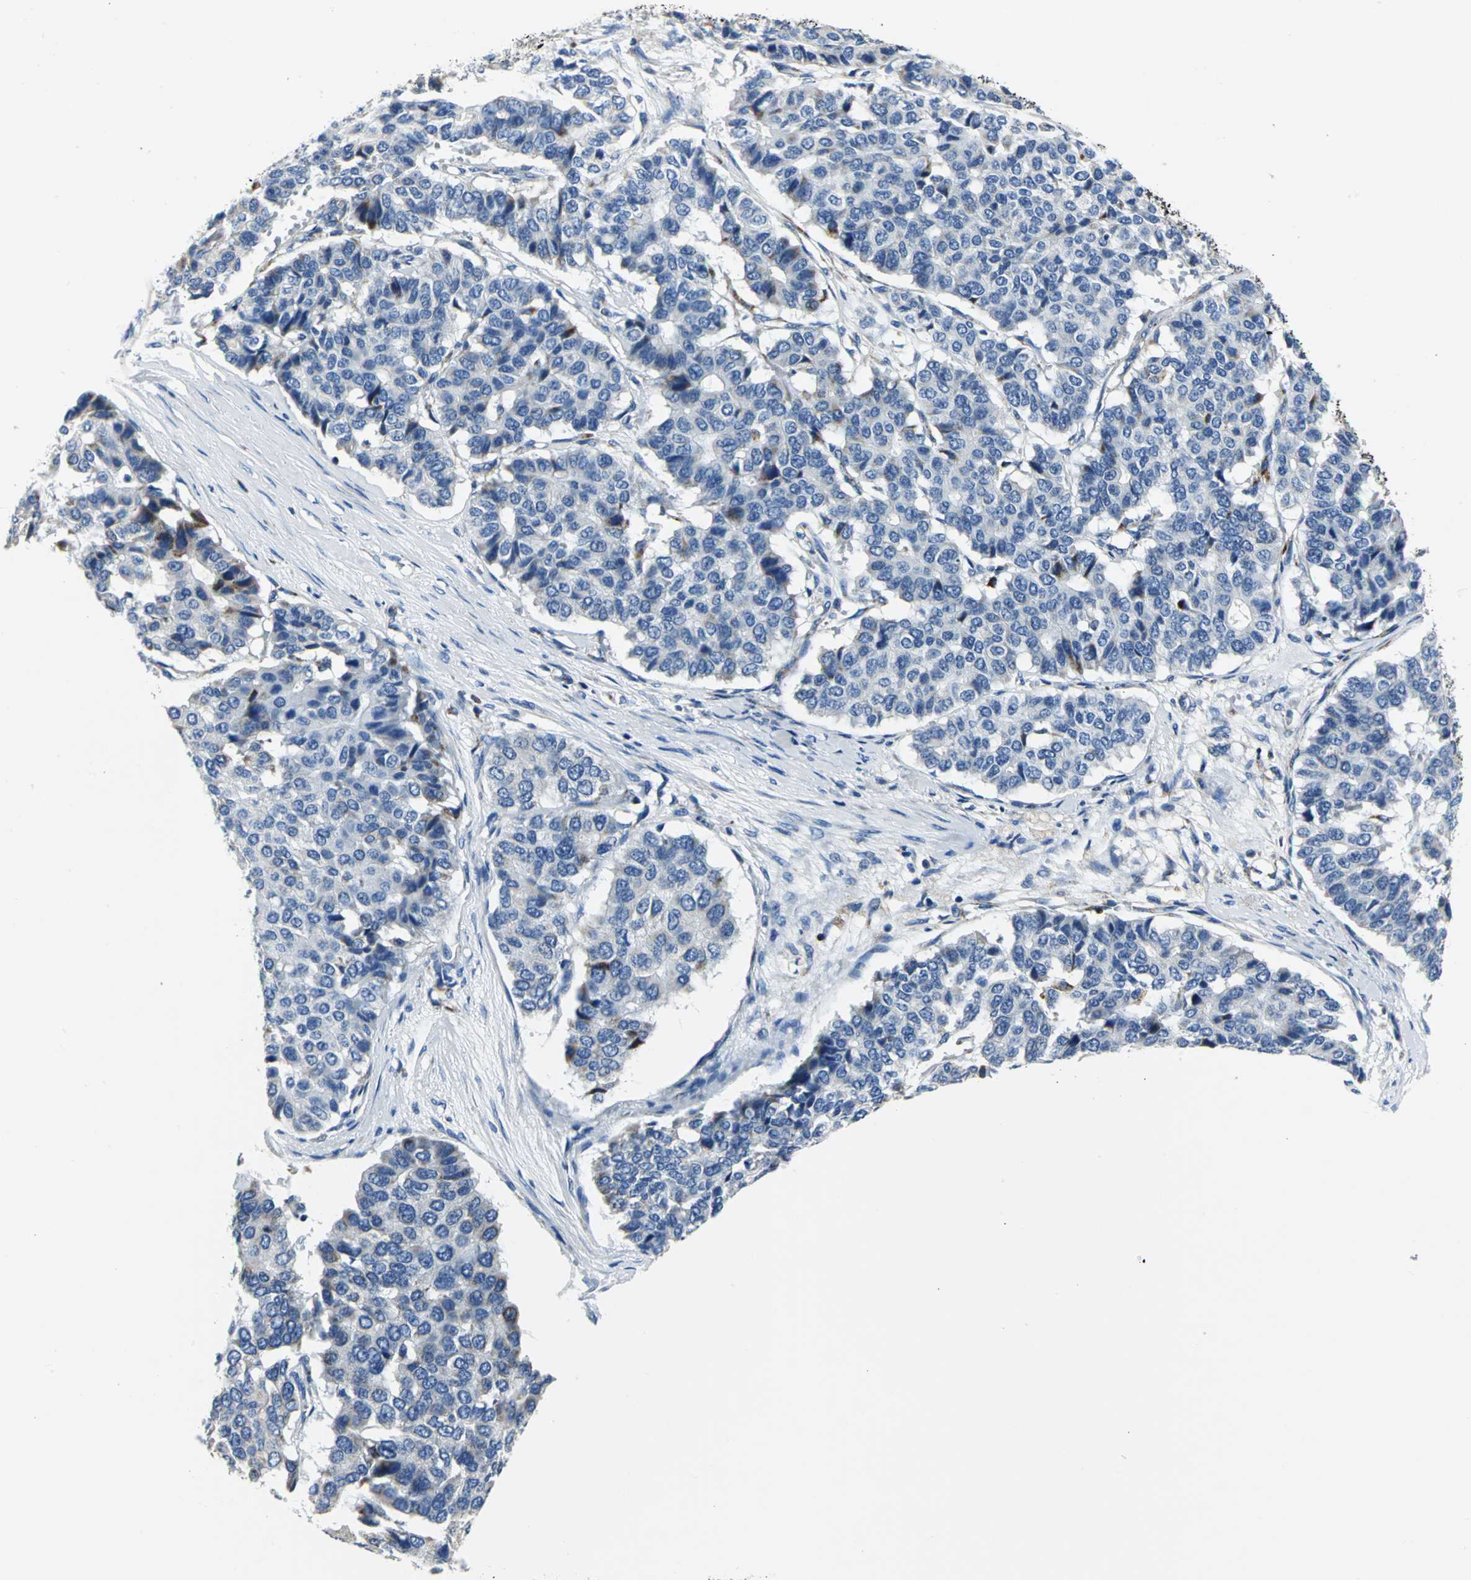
{"staining": {"intensity": "weak", "quantity": "25%-75%", "location": "cytoplasmic/membranous"}, "tissue": "pancreatic cancer", "cell_type": "Tumor cells", "image_type": "cancer", "snomed": [{"axis": "morphology", "description": "Adenocarcinoma, NOS"}, {"axis": "topography", "description": "Pancreas"}], "caption": "Pancreatic cancer stained with a protein marker demonstrates weak staining in tumor cells.", "gene": "IFI6", "patient": {"sex": "male", "age": 50}}